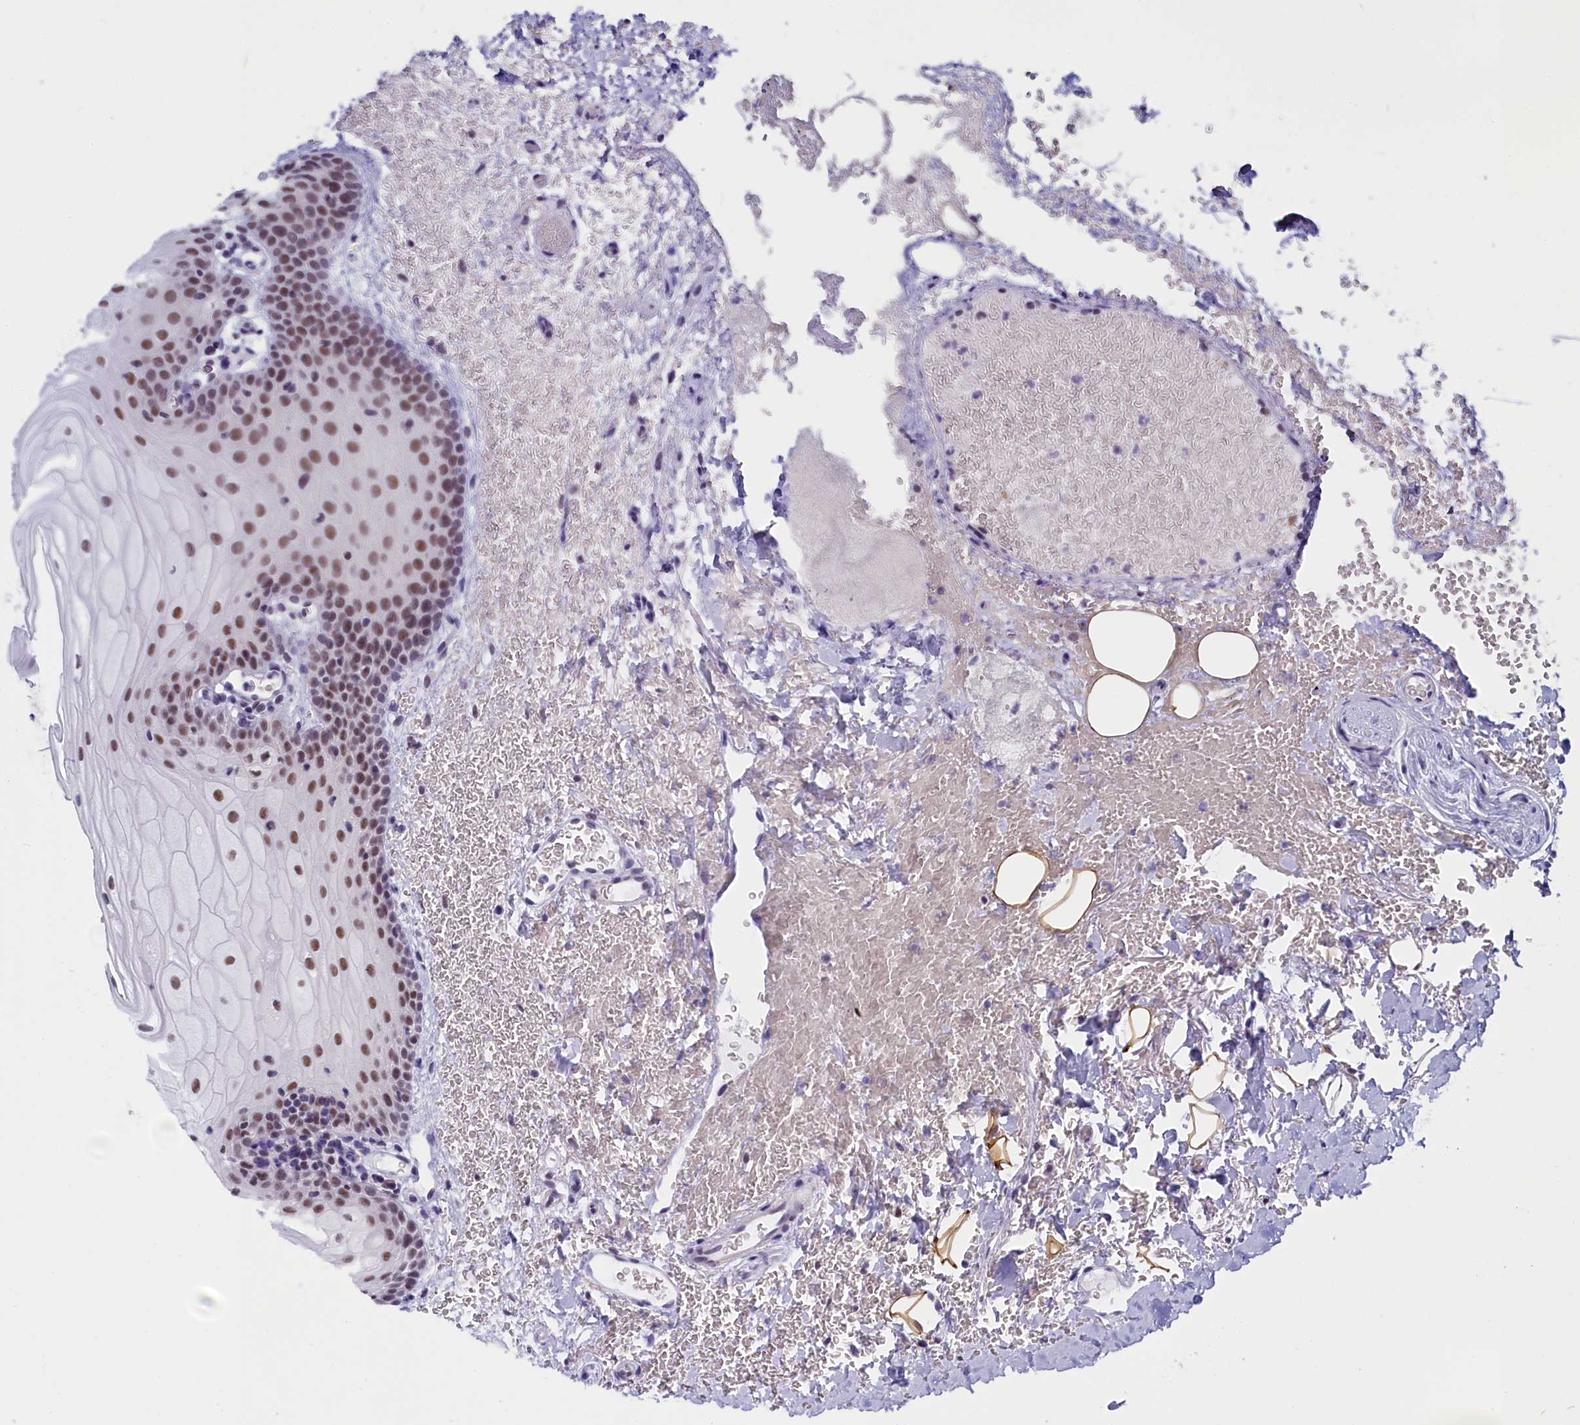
{"staining": {"intensity": "moderate", "quantity": ">75%", "location": "nuclear"}, "tissue": "oral mucosa", "cell_type": "Squamous epithelial cells", "image_type": "normal", "snomed": [{"axis": "morphology", "description": "Normal tissue, NOS"}, {"axis": "topography", "description": "Oral tissue"}], "caption": "Immunohistochemical staining of unremarkable oral mucosa displays >75% levels of moderate nuclear protein expression in approximately >75% of squamous epithelial cells.", "gene": "CD2BP2", "patient": {"sex": "female", "age": 70}}